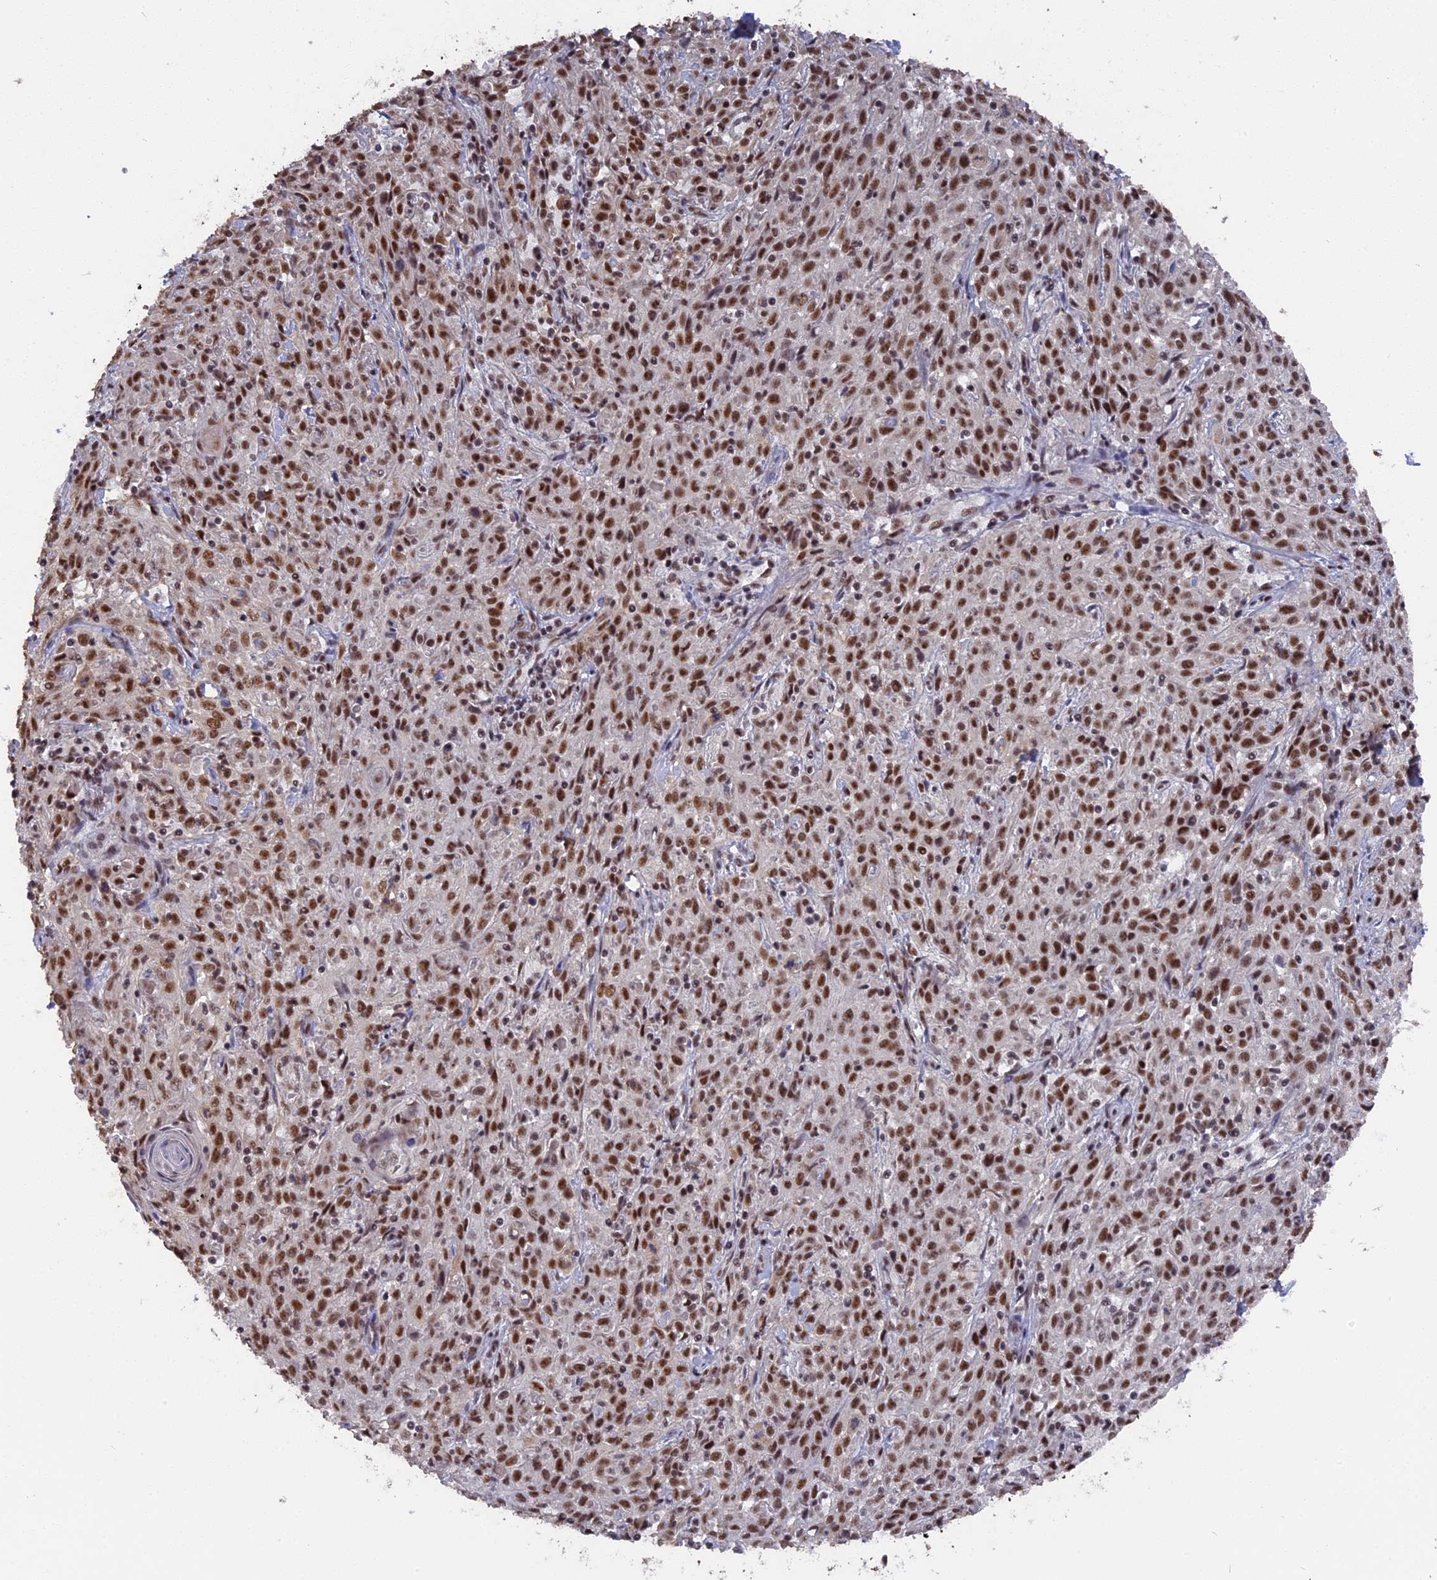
{"staining": {"intensity": "strong", "quantity": ">75%", "location": "nuclear"}, "tissue": "cervical cancer", "cell_type": "Tumor cells", "image_type": "cancer", "snomed": [{"axis": "morphology", "description": "Squamous cell carcinoma, NOS"}, {"axis": "topography", "description": "Cervix"}], "caption": "The immunohistochemical stain highlights strong nuclear expression in tumor cells of cervical squamous cell carcinoma tissue.", "gene": "SF3A2", "patient": {"sex": "female", "age": 57}}